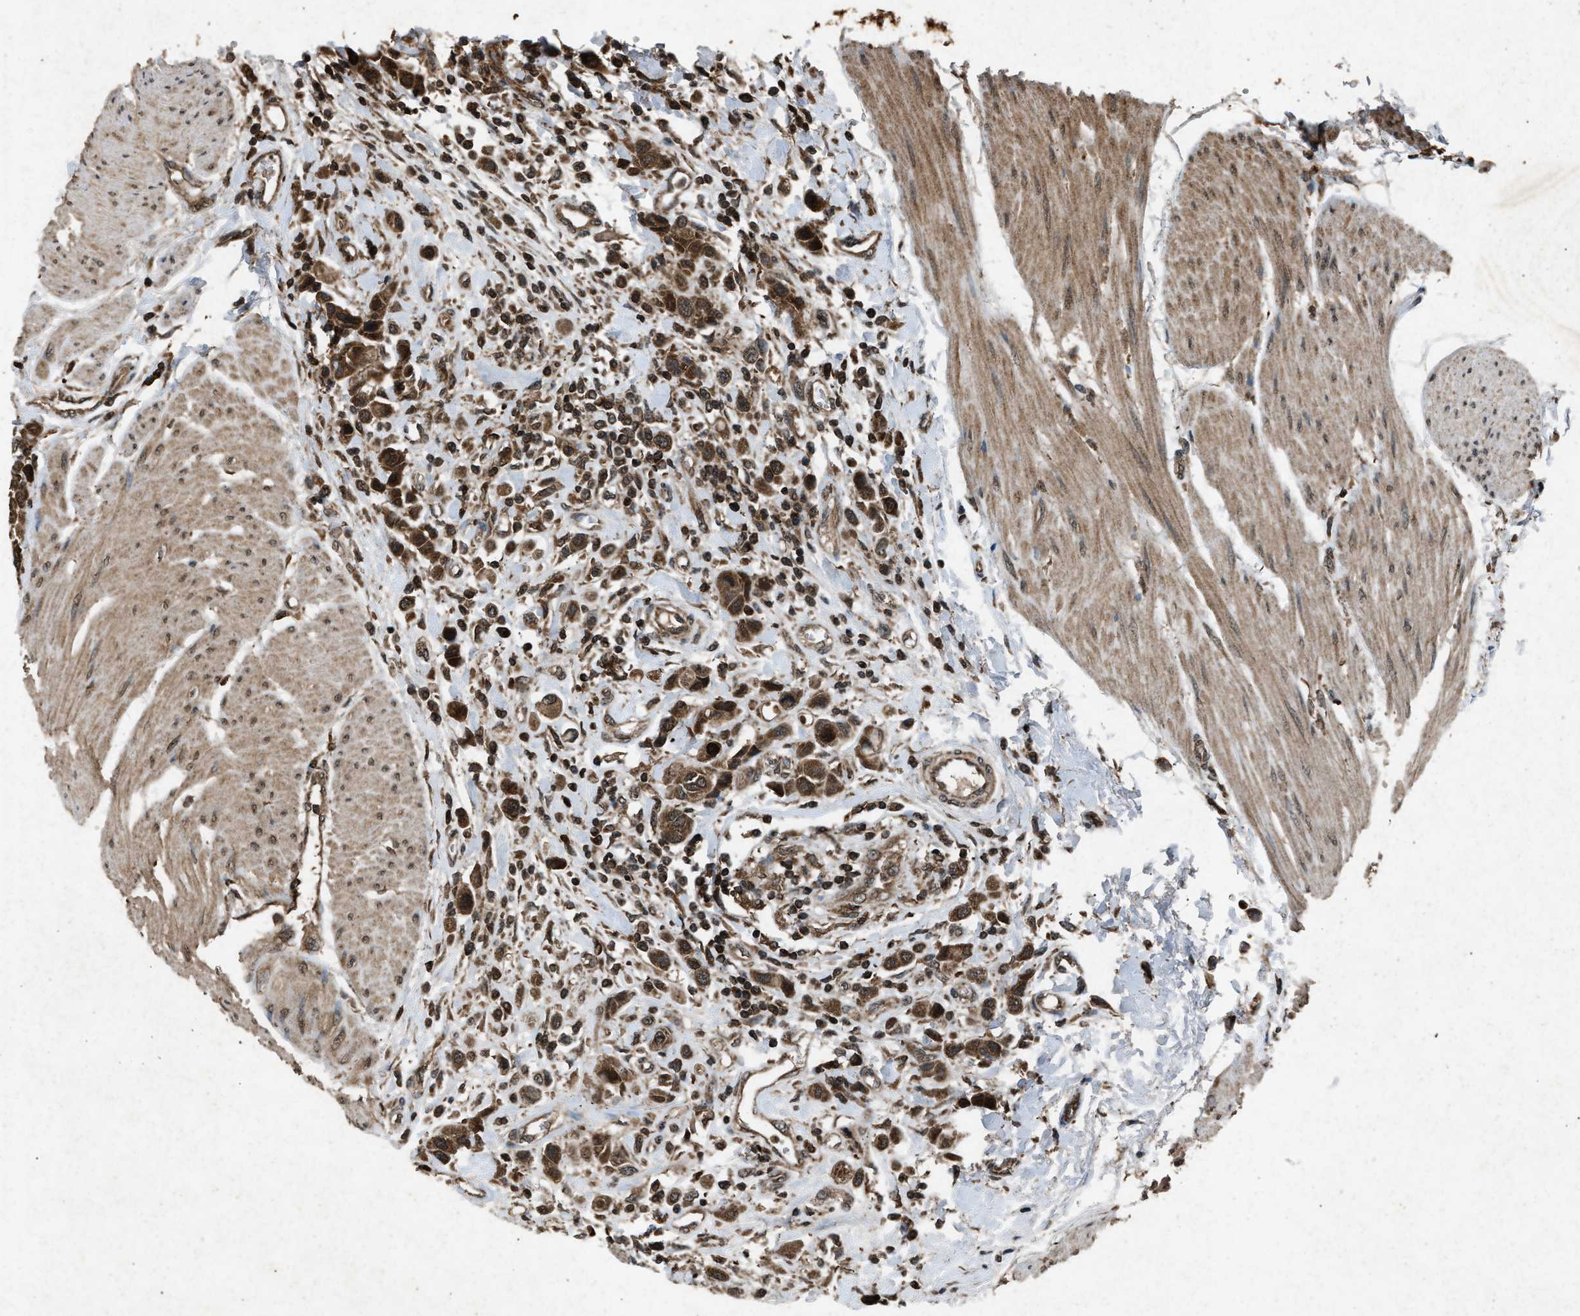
{"staining": {"intensity": "strong", "quantity": ">75%", "location": "cytoplasmic/membranous"}, "tissue": "urothelial cancer", "cell_type": "Tumor cells", "image_type": "cancer", "snomed": [{"axis": "morphology", "description": "Urothelial carcinoma, High grade"}, {"axis": "topography", "description": "Urinary bladder"}], "caption": "Protein analysis of urothelial carcinoma (high-grade) tissue exhibits strong cytoplasmic/membranous expression in approximately >75% of tumor cells. The staining was performed using DAB (3,3'-diaminobenzidine) to visualize the protein expression in brown, while the nuclei were stained in blue with hematoxylin (Magnification: 20x).", "gene": "OAS1", "patient": {"sex": "male", "age": 50}}